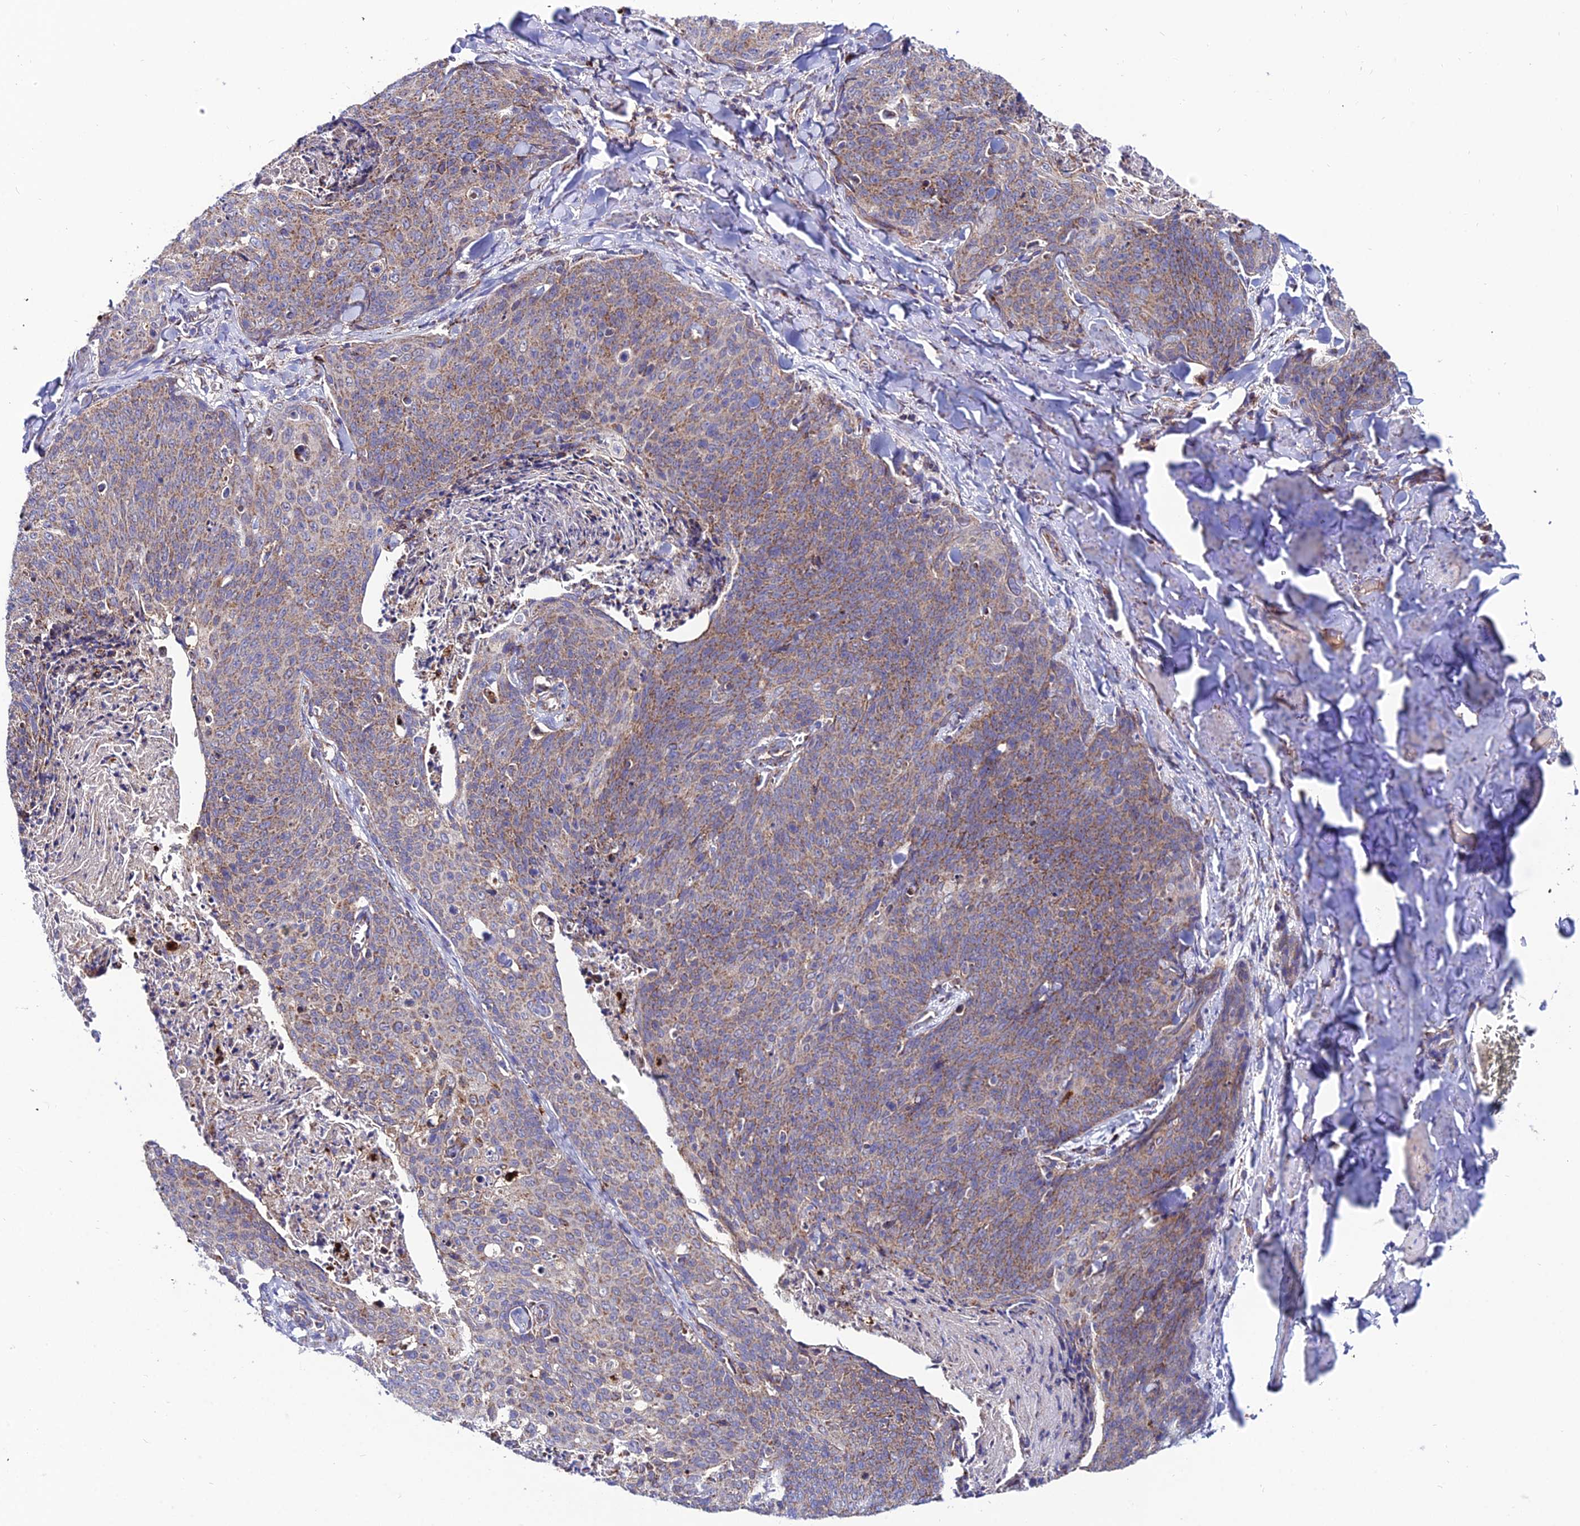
{"staining": {"intensity": "moderate", "quantity": "25%-75%", "location": "cytoplasmic/membranous"}, "tissue": "skin cancer", "cell_type": "Tumor cells", "image_type": "cancer", "snomed": [{"axis": "morphology", "description": "Squamous cell carcinoma, NOS"}, {"axis": "topography", "description": "Skin"}, {"axis": "topography", "description": "Vulva"}], "caption": "Immunohistochemistry (DAB) staining of skin cancer shows moderate cytoplasmic/membranous protein expression in about 25%-75% of tumor cells.", "gene": "PSMD2", "patient": {"sex": "female", "age": 85}}